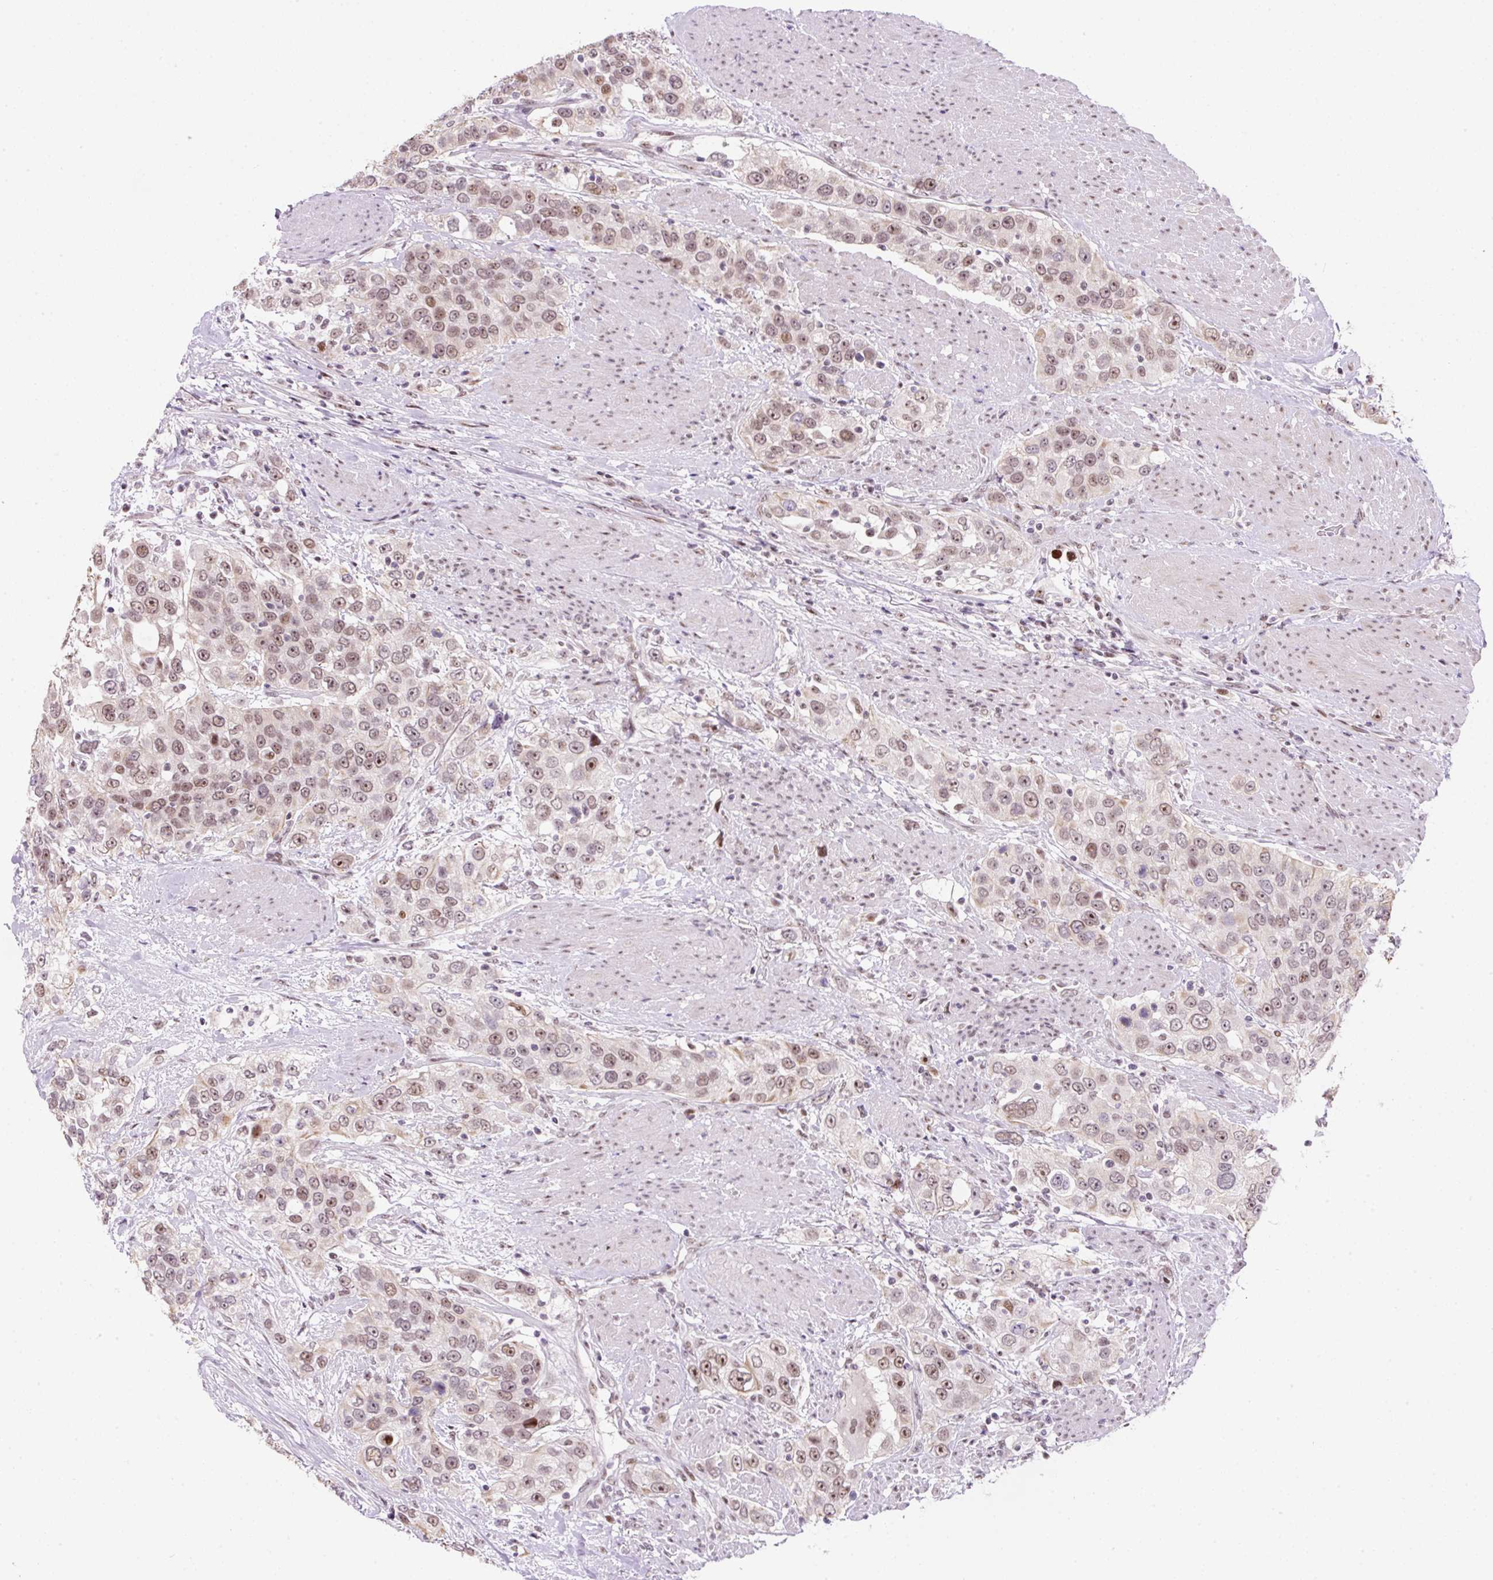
{"staining": {"intensity": "moderate", "quantity": "25%-75%", "location": "nuclear"}, "tissue": "urothelial cancer", "cell_type": "Tumor cells", "image_type": "cancer", "snomed": [{"axis": "morphology", "description": "Urothelial carcinoma, High grade"}, {"axis": "topography", "description": "Urinary bladder"}], "caption": "Approximately 25%-75% of tumor cells in urothelial cancer show moderate nuclear protein expression as visualized by brown immunohistochemical staining.", "gene": "TAF1A", "patient": {"sex": "female", "age": 80}}